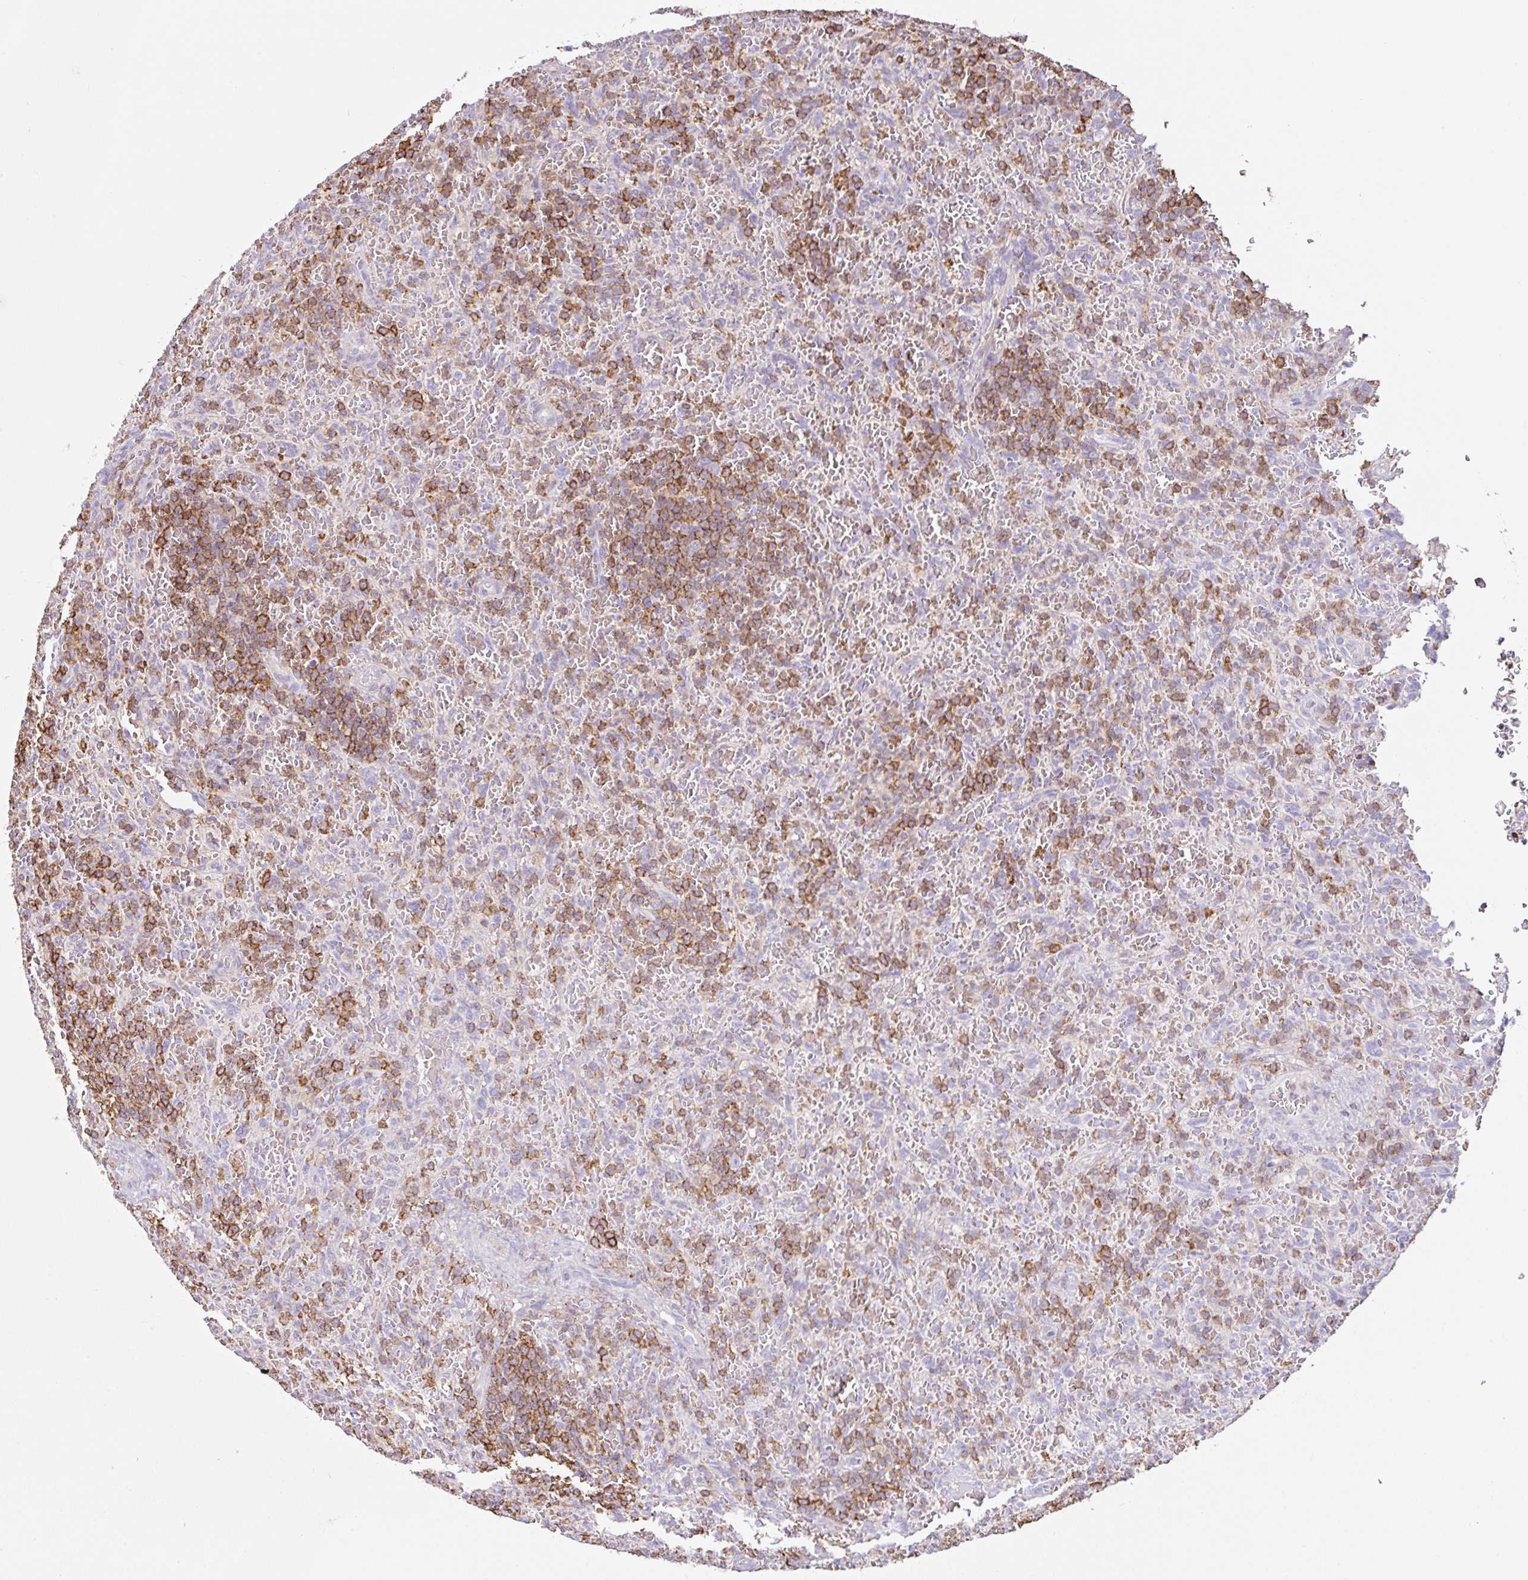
{"staining": {"intensity": "moderate", "quantity": "<25%", "location": "cytoplasmic/membranous"}, "tissue": "lymphoma", "cell_type": "Tumor cells", "image_type": "cancer", "snomed": [{"axis": "morphology", "description": "Malignant lymphoma, non-Hodgkin's type, Low grade"}, {"axis": "topography", "description": "Spleen"}], "caption": "The image shows staining of lymphoma, revealing moderate cytoplasmic/membranous protein expression (brown color) within tumor cells.", "gene": "MTTP", "patient": {"sex": "female", "age": 64}}